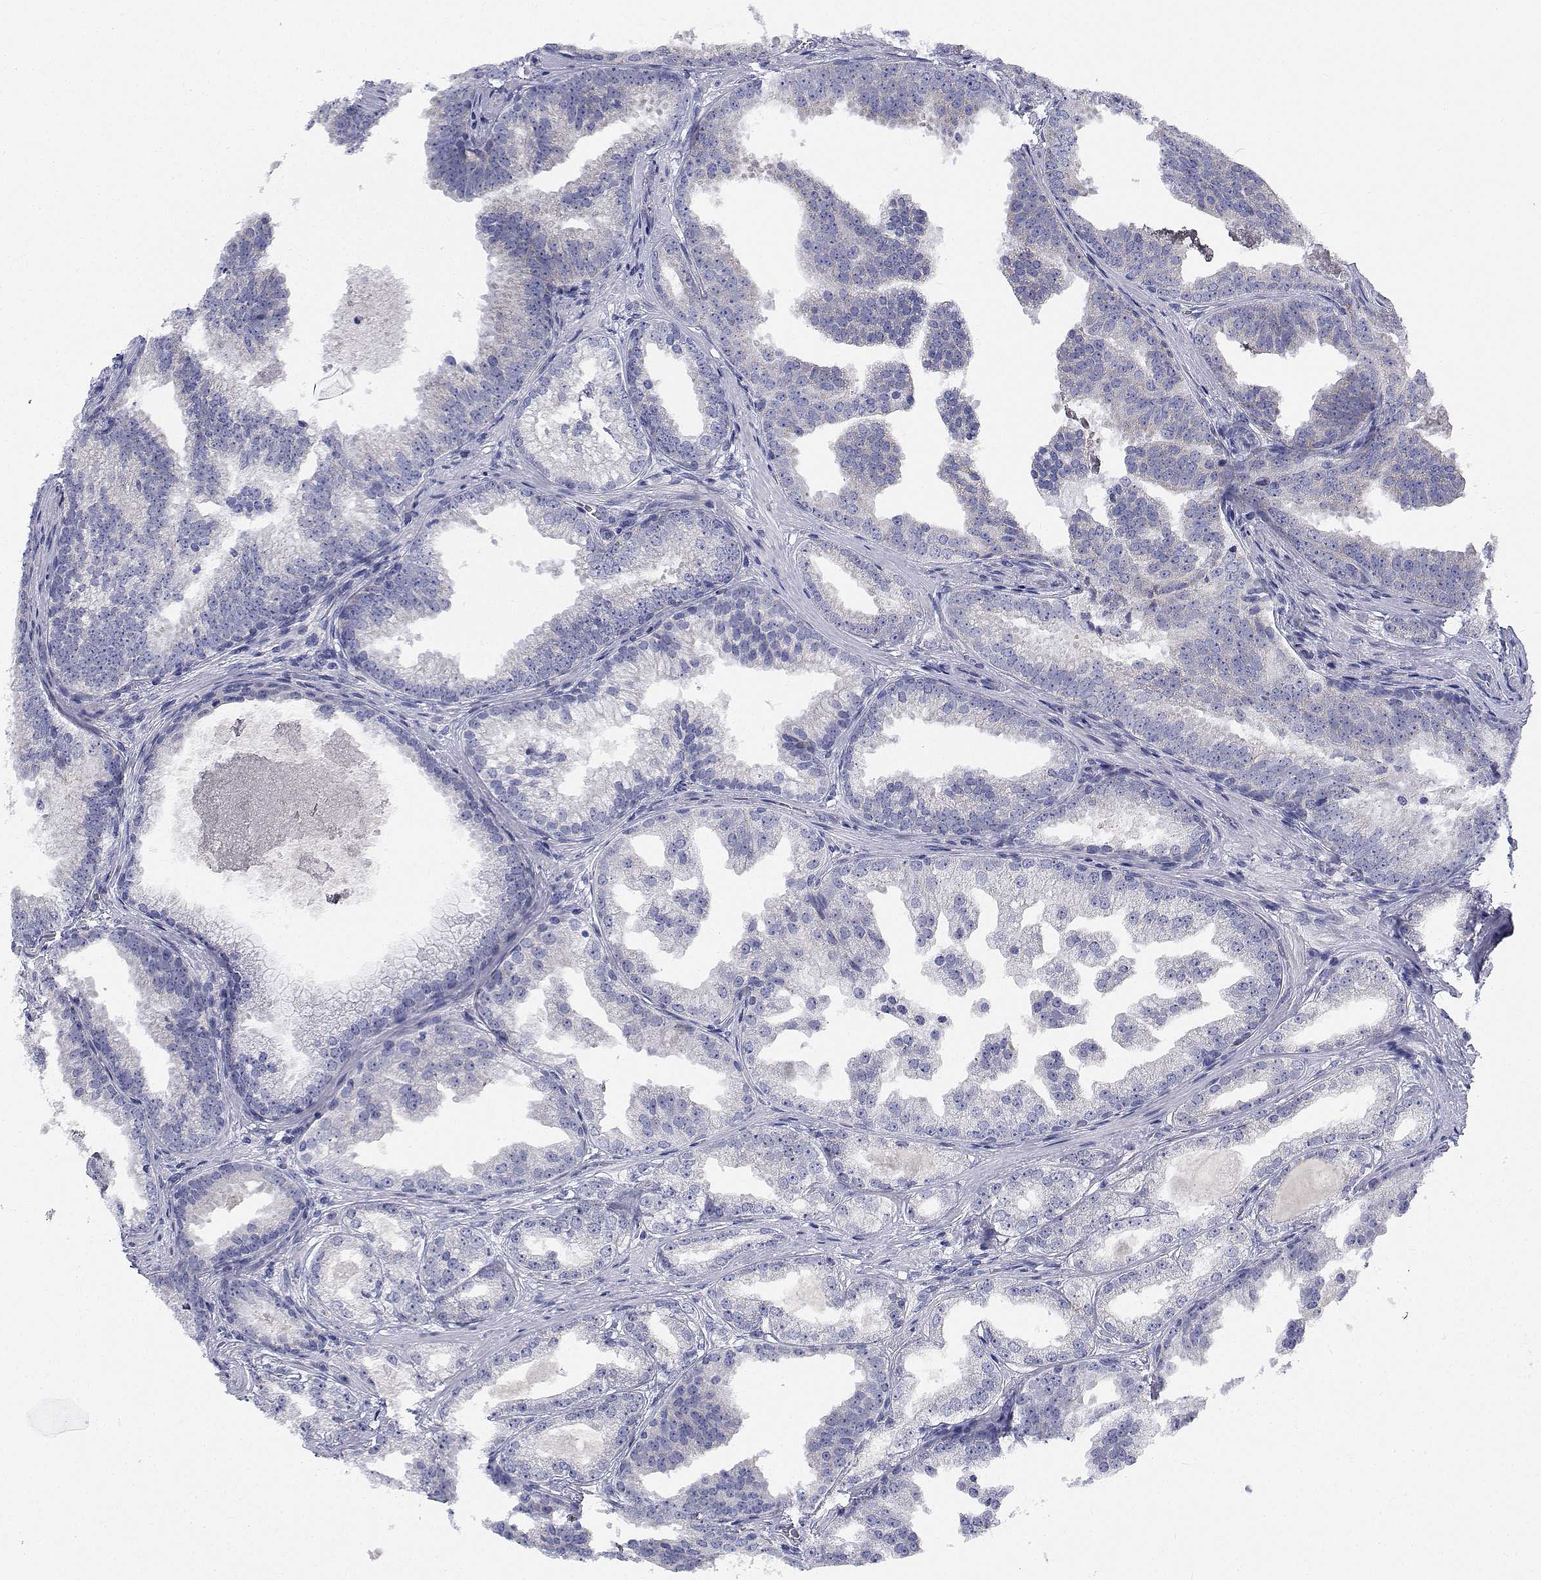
{"staining": {"intensity": "negative", "quantity": "none", "location": "none"}, "tissue": "prostate cancer", "cell_type": "Tumor cells", "image_type": "cancer", "snomed": [{"axis": "morphology", "description": "Adenocarcinoma, Low grade"}, {"axis": "topography", "description": "Prostate"}], "caption": "Protein analysis of adenocarcinoma (low-grade) (prostate) exhibits no significant expression in tumor cells.", "gene": "CDHR3", "patient": {"sex": "male", "age": 65}}